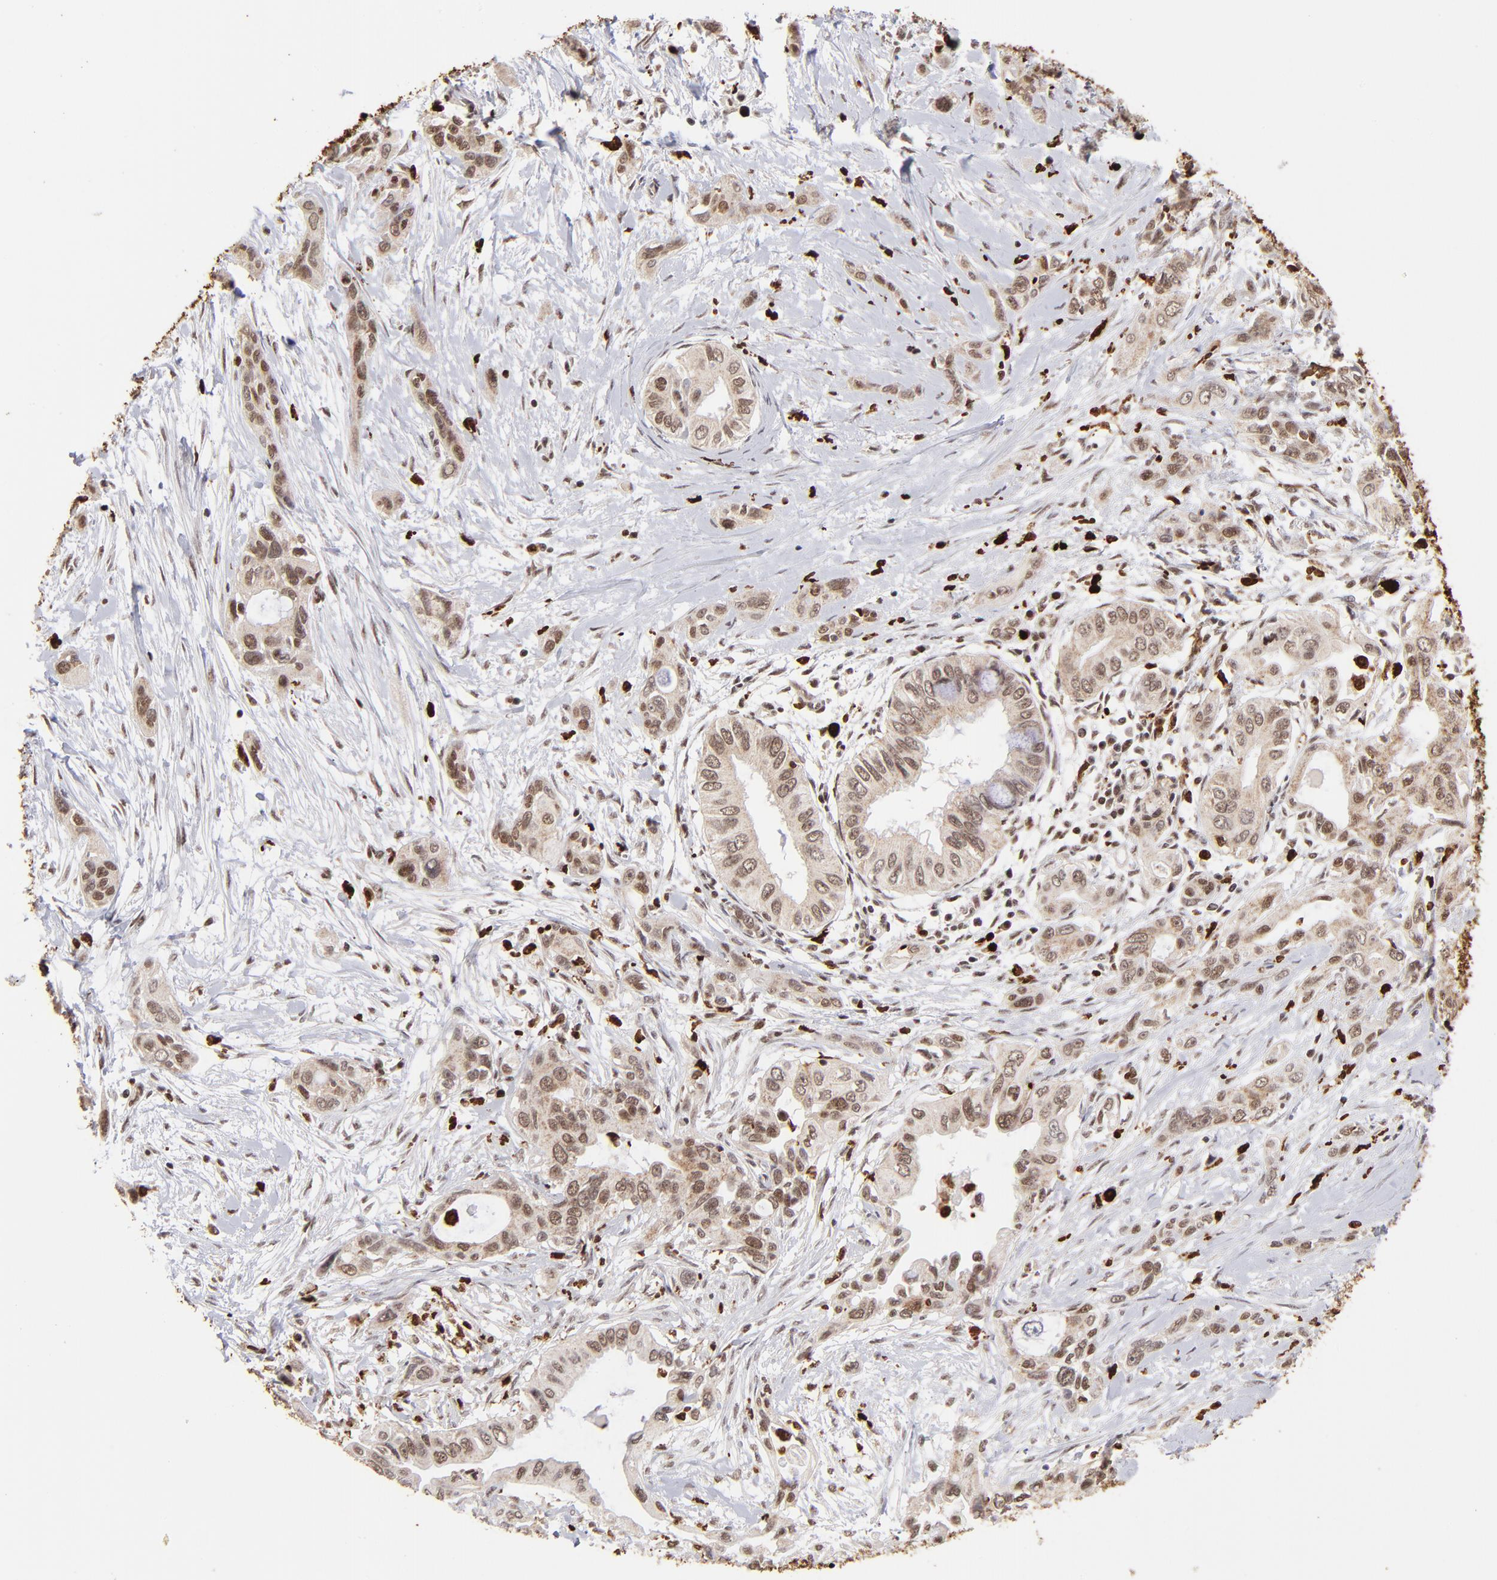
{"staining": {"intensity": "moderate", "quantity": ">75%", "location": "cytoplasmic/membranous,nuclear"}, "tissue": "pancreatic cancer", "cell_type": "Tumor cells", "image_type": "cancer", "snomed": [{"axis": "morphology", "description": "Adenocarcinoma, NOS"}, {"axis": "topography", "description": "Pancreas"}], "caption": "Immunohistochemistry (IHC) of adenocarcinoma (pancreatic) demonstrates medium levels of moderate cytoplasmic/membranous and nuclear expression in about >75% of tumor cells. (Brightfield microscopy of DAB IHC at high magnification).", "gene": "ZFX", "patient": {"sex": "female", "age": 60}}